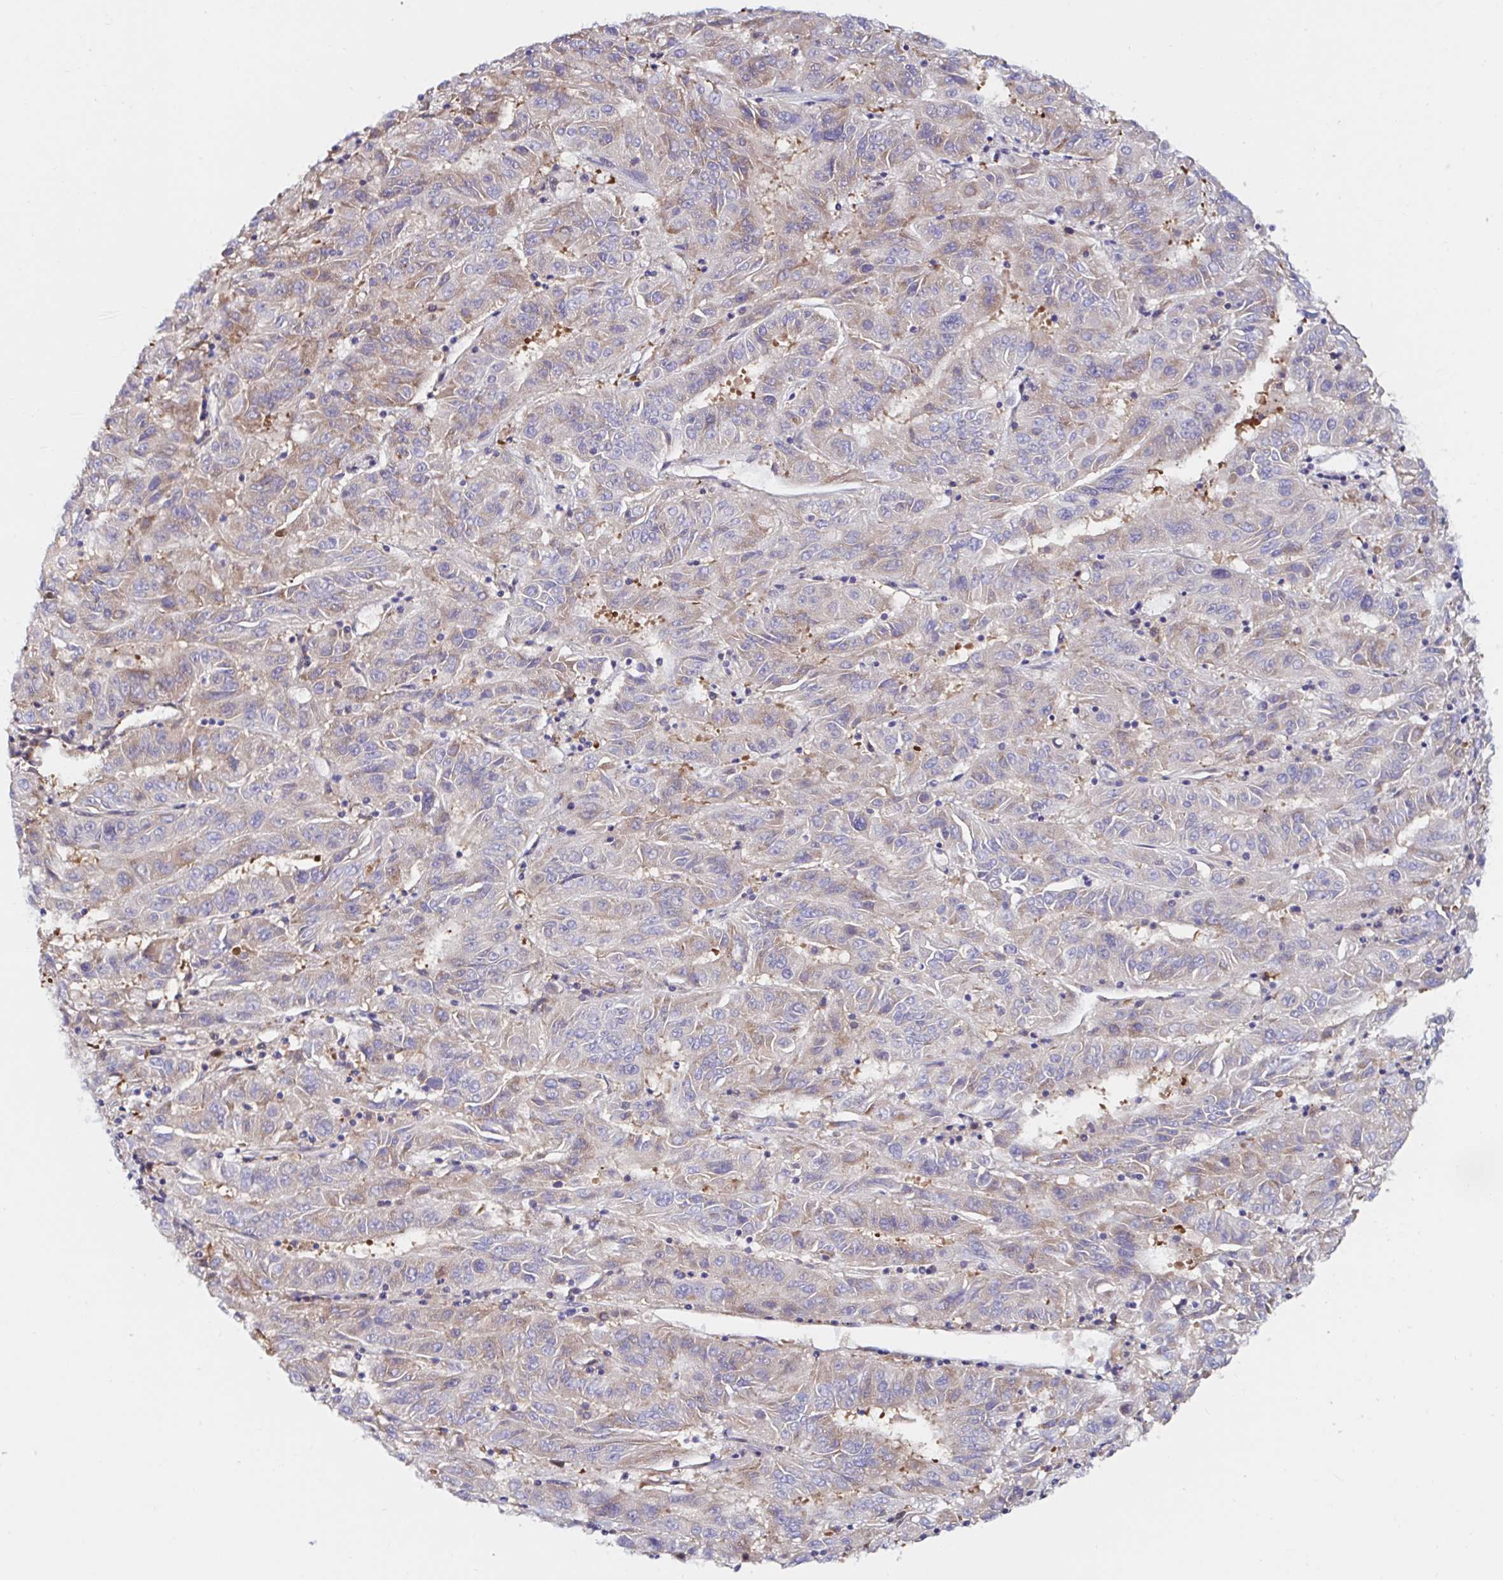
{"staining": {"intensity": "weak", "quantity": "<25%", "location": "cytoplasmic/membranous"}, "tissue": "pancreatic cancer", "cell_type": "Tumor cells", "image_type": "cancer", "snomed": [{"axis": "morphology", "description": "Adenocarcinoma, NOS"}, {"axis": "topography", "description": "Pancreas"}], "caption": "An image of adenocarcinoma (pancreatic) stained for a protein reveals no brown staining in tumor cells.", "gene": "RSRP1", "patient": {"sex": "male", "age": 63}}